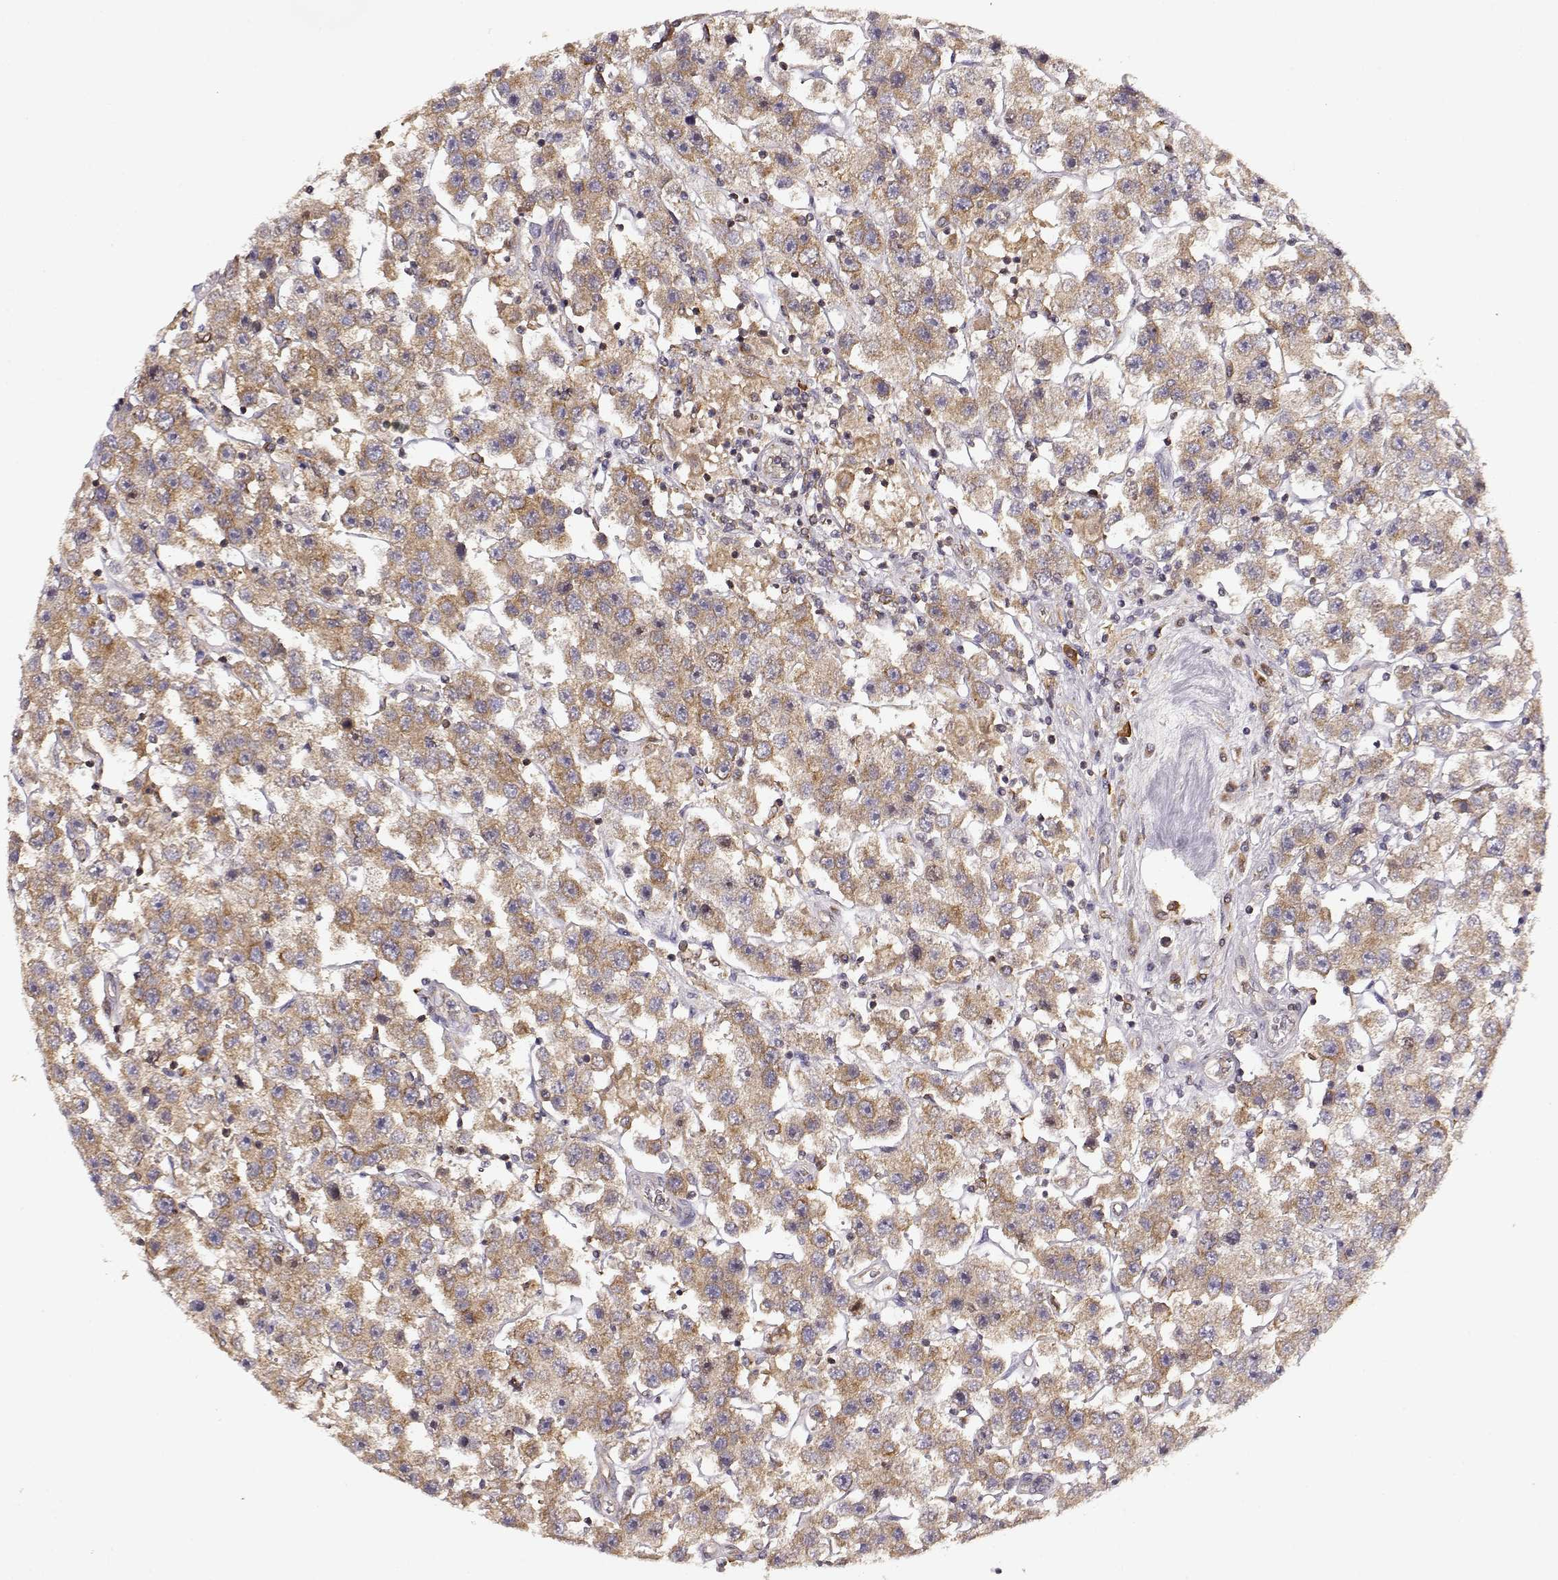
{"staining": {"intensity": "moderate", "quantity": "25%-75%", "location": "cytoplasmic/membranous"}, "tissue": "testis cancer", "cell_type": "Tumor cells", "image_type": "cancer", "snomed": [{"axis": "morphology", "description": "Seminoma, NOS"}, {"axis": "topography", "description": "Testis"}], "caption": "A micrograph of testis cancer stained for a protein reveals moderate cytoplasmic/membranous brown staining in tumor cells. (IHC, brightfield microscopy, high magnification).", "gene": "ARHGEF2", "patient": {"sex": "male", "age": 45}}